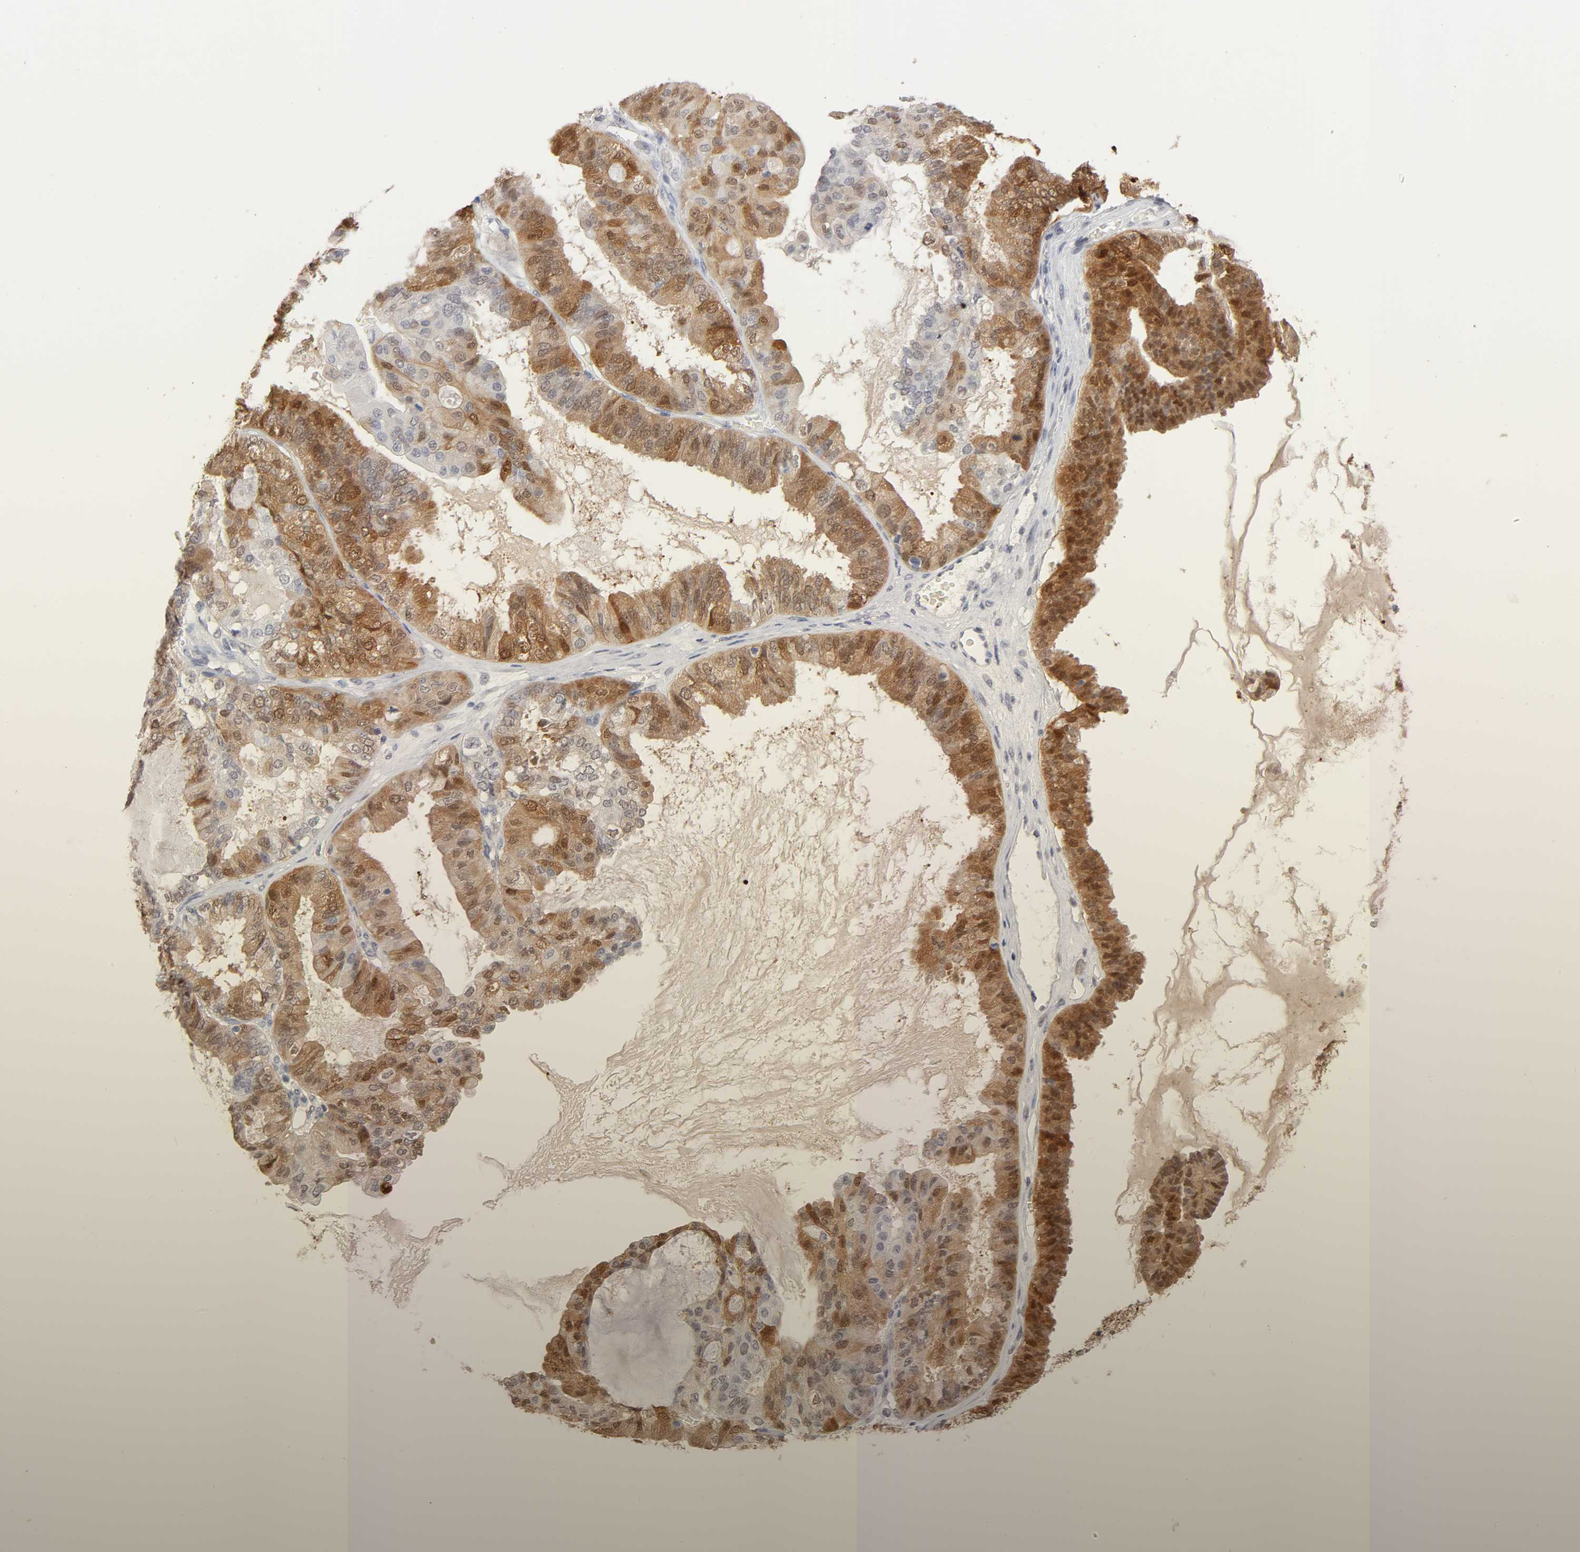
{"staining": {"intensity": "moderate", "quantity": ">75%", "location": "cytoplasmic/membranous,nuclear"}, "tissue": "ovarian cancer", "cell_type": "Tumor cells", "image_type": "cancer", "snomed": [{"axis": "morphology", "description": "Carcinoma, NOS"}, {"axis": "morphology", "description": "Carcinoma, endometroid"}, {"axis": "topography", "description": "Ovary"}], "caption": "Immunohistochemistry (DAB) staining of human ovarian cancer (endometroid carcinoma) exhibits moderate cytoplasmic/membranous and nuclear protein expression in about >75% of tumor cells.", "gene": "CRABP2", "patient": {"sex": "female", "age": 50}}